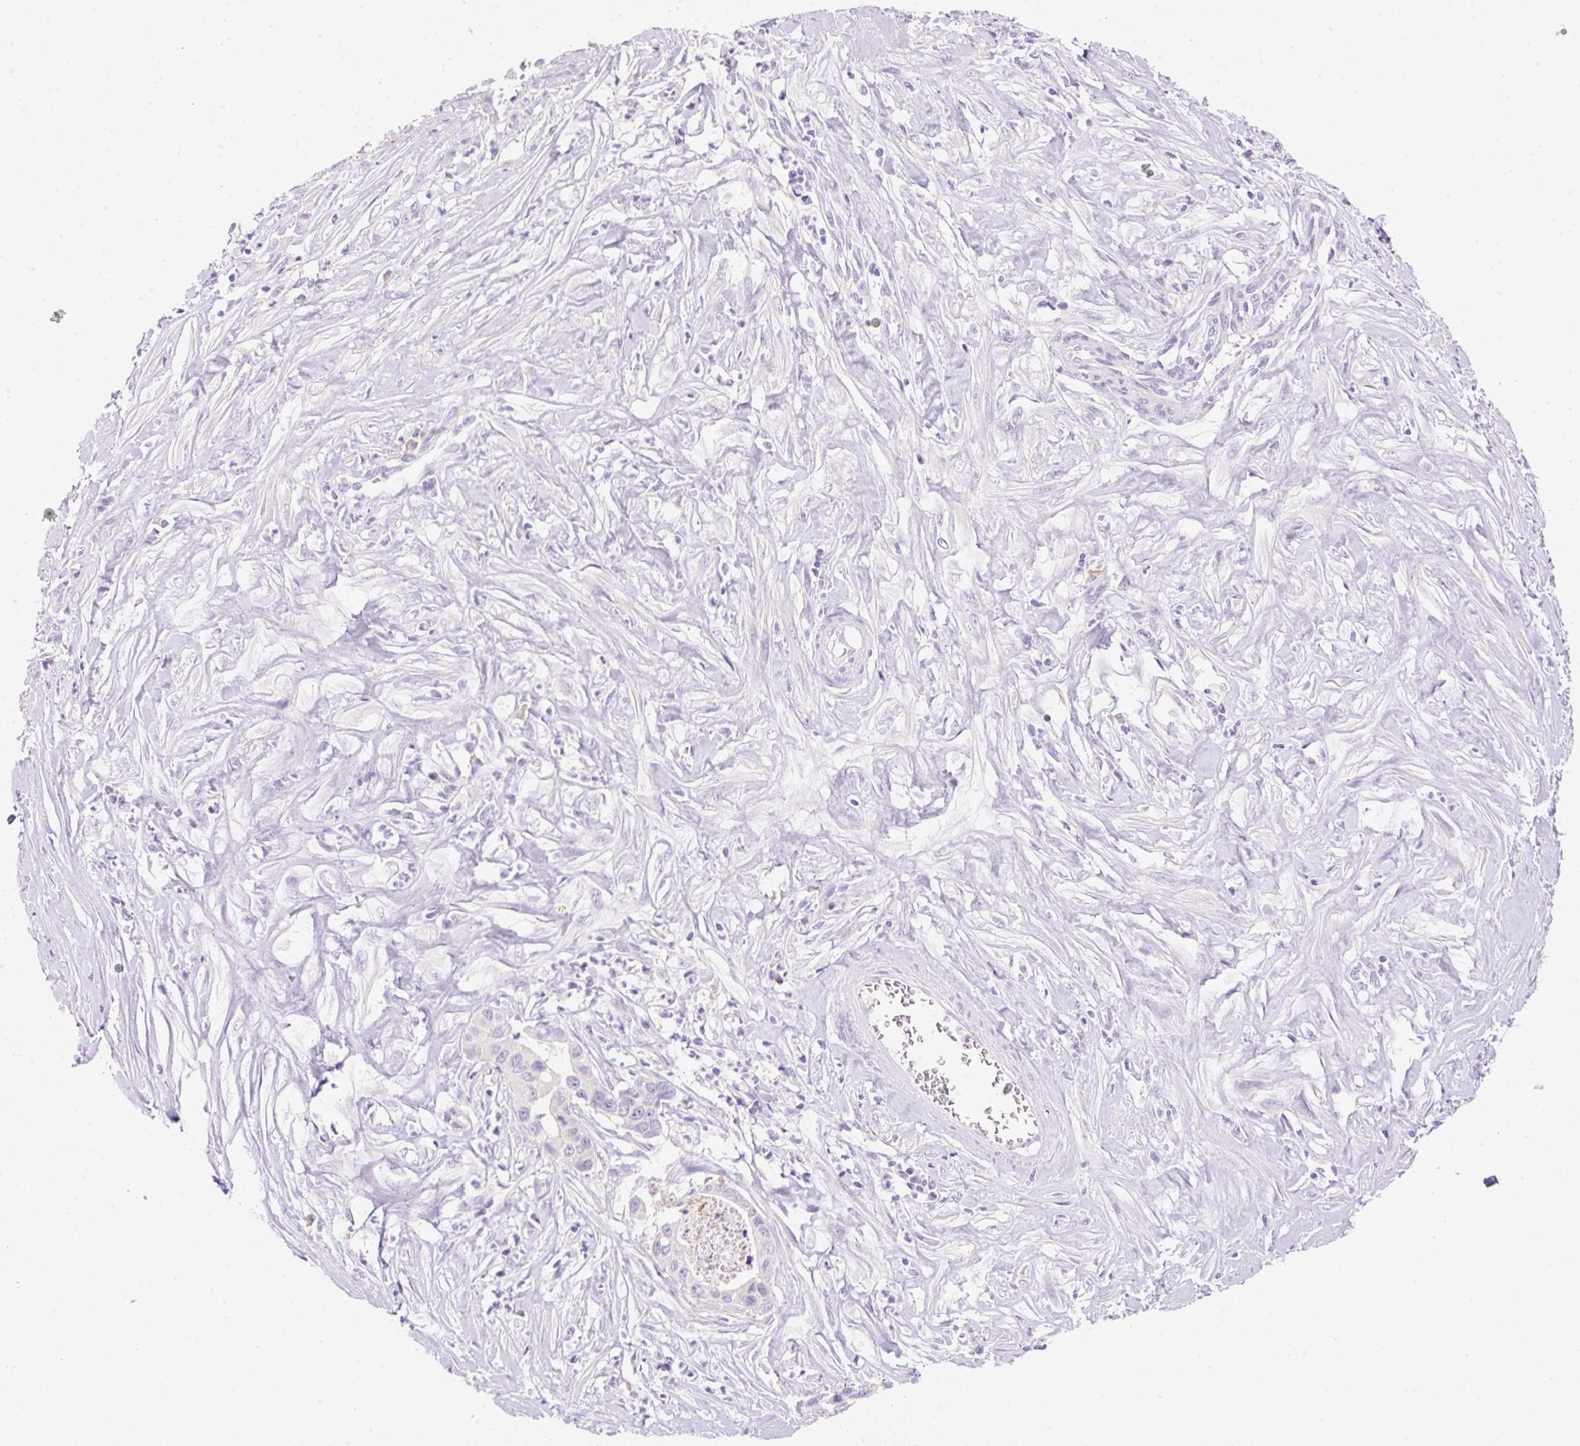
{"staining": {"intensity": "negative", "quantity": "none", "location": "none"}, "tissue": "pancreatic cancer", "cell_type": "Tumor cells", "image_type": "cancer", "snomed": [{"axis": "morphology", "description": "Adenocarcinoma, NOS"}, {"axis": "topography", "description": "Pancreas"}], "caption": "Immunohistochemical staining of pancreatic cancer (adenocarcinoma) shows no significant staining in tumor cells.", "gene": "DENND5A", "patient": {"sex": "male", "age": 73}}